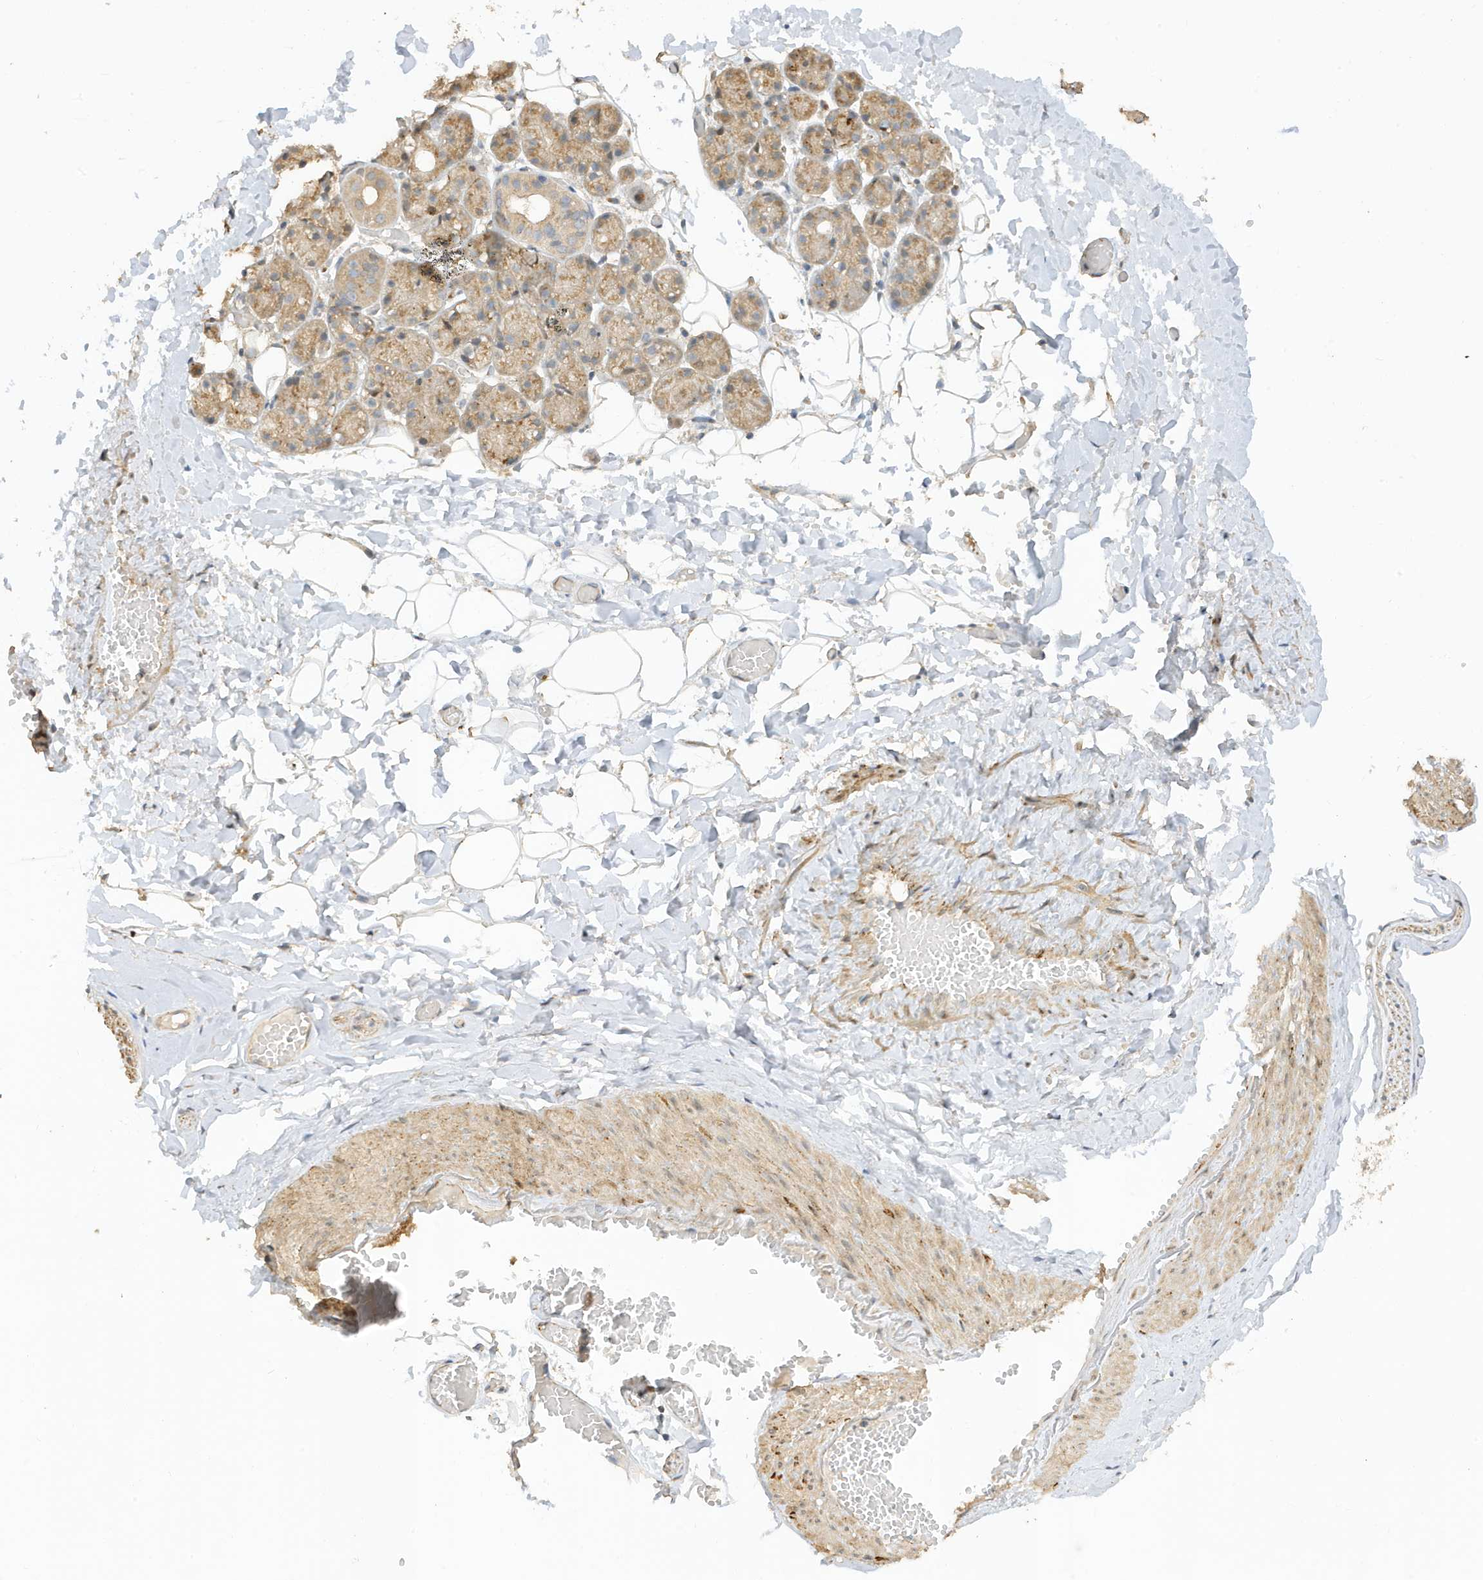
{"staining": {"intensity": "weak", "quantity": "25%-75%", "location": "cytoplasmic/membranous"}, "tissue": "salivary gland", "cell_type": "Glandular cells", "image_type": "normal", "snomed": [{"axis": "morphology", "description": "Normal tissue, NOS"}, {"axis": "topography", "description": "Salivary gland"}], "caption": "Immunohistochemistry (IHC) image of benign salivary gland stained for a protein (brown), which shows low levels of weak cytoplasmic/membranous positivity in about 25%-75% of glandular cells.", "gene": "TAB3", "patient": {"sex": "male", "age": 63}}